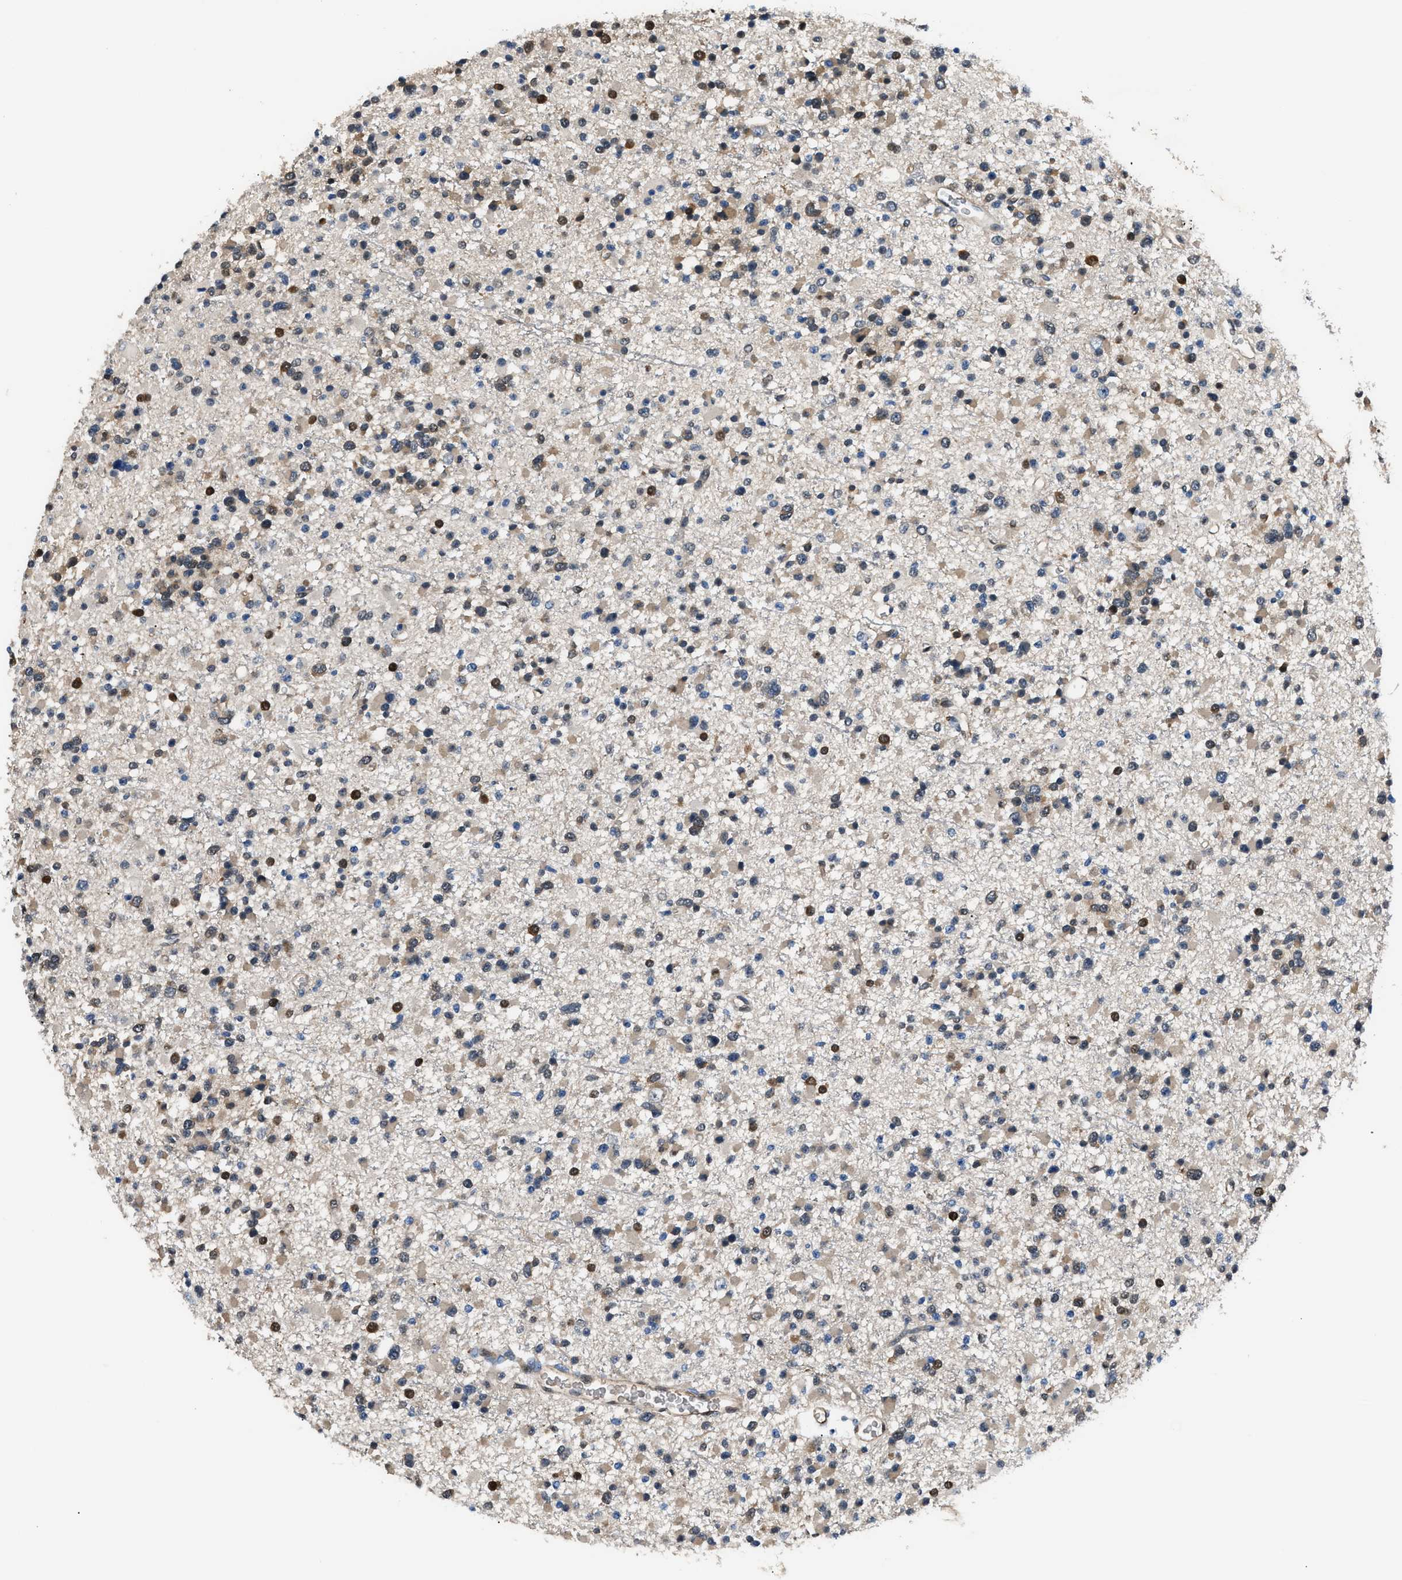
{"staining": {"intensity": "strong", "quantity": "<25%", "location": "nuclear"}, "tissue": "glioma", "cell_type": "Tumor cells", "image_type": "cancer", "snomed": [{"axis": "morphology", "description": "Glioma, malignant, Low grade"}, {"axis": "topography", "description": "Brain"}], "caption": "Tumor cells demonstrate strong nuclear staining in approximately <25% of cells in glioma.", "gene": "PPA1", "patient": {"sex": "female", "age": 22}}